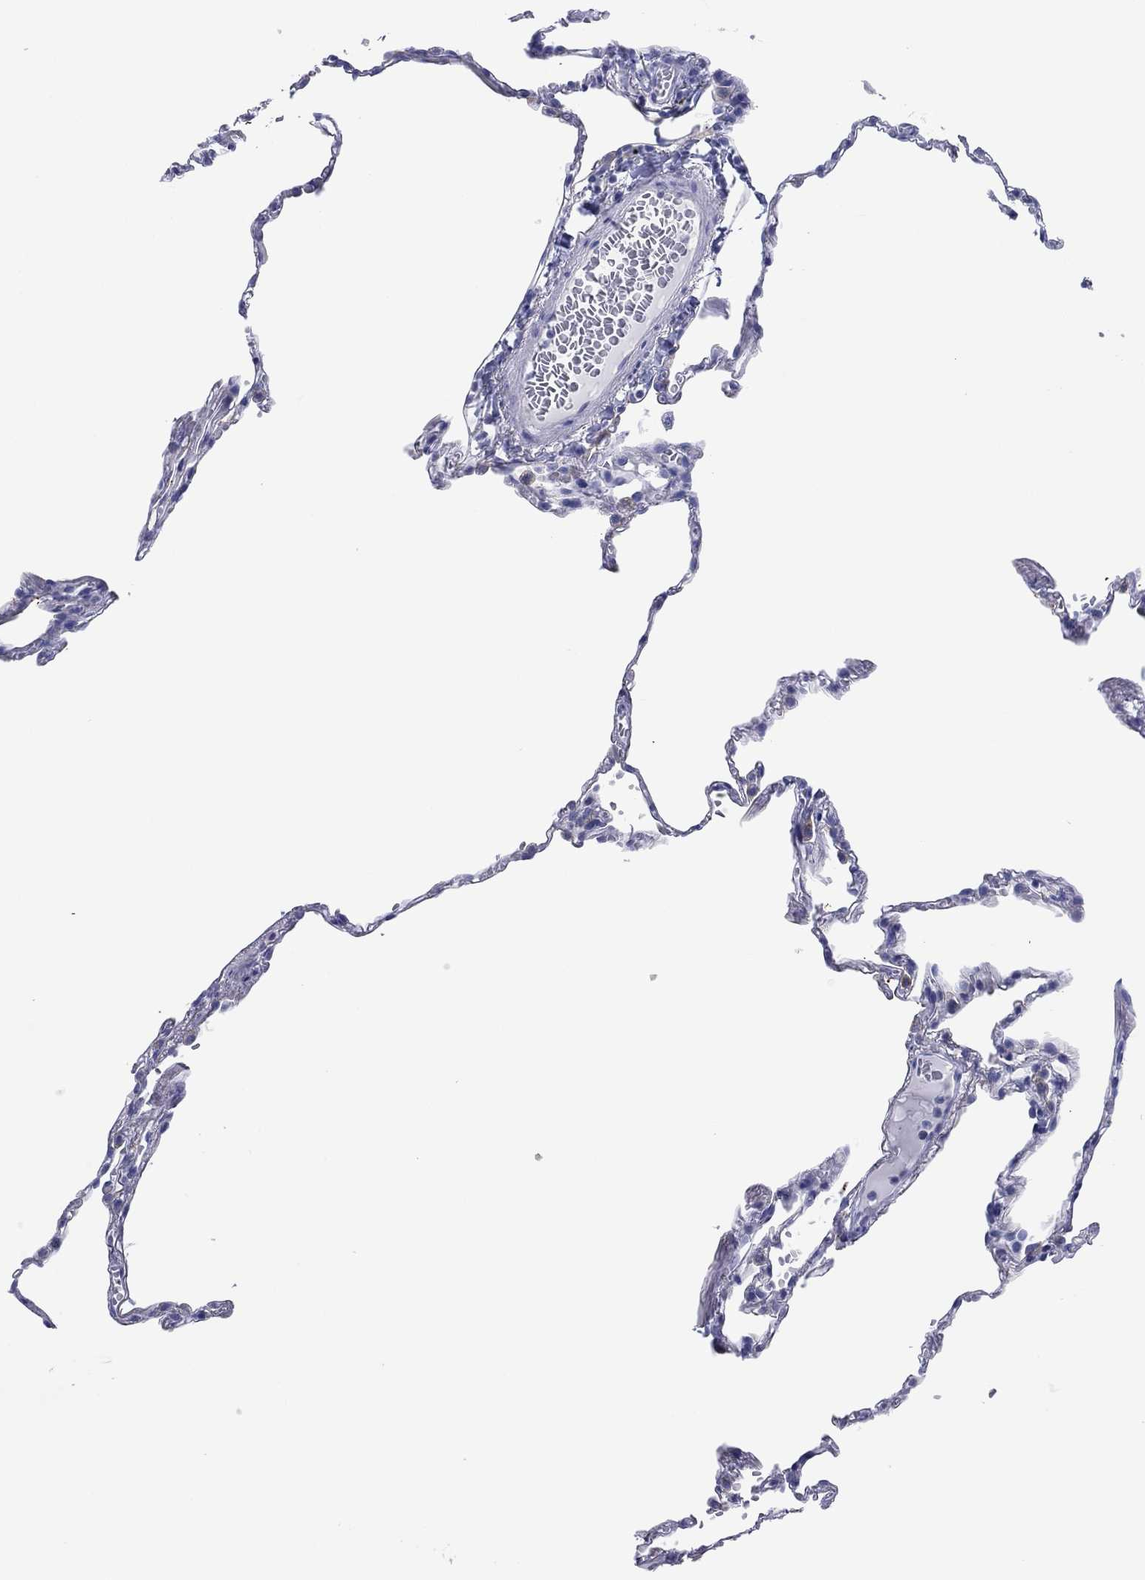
{"staining": {"intensity": "negative", "quantity": "none", "location": "none"}, "tissue": "lung", "cell_type": "Alveolar cells", "image_type": "normal", "snomed": [{"axis": "morphology", "description": "Normal tissue, NOS"}, {"axis": "topography", "description": "Lung"}], "caption": "IHC of normal lung reveals no staining in alveolar cells.", "gene": "ATP1B1", "patient": {"sex": "male", "age": 78}}